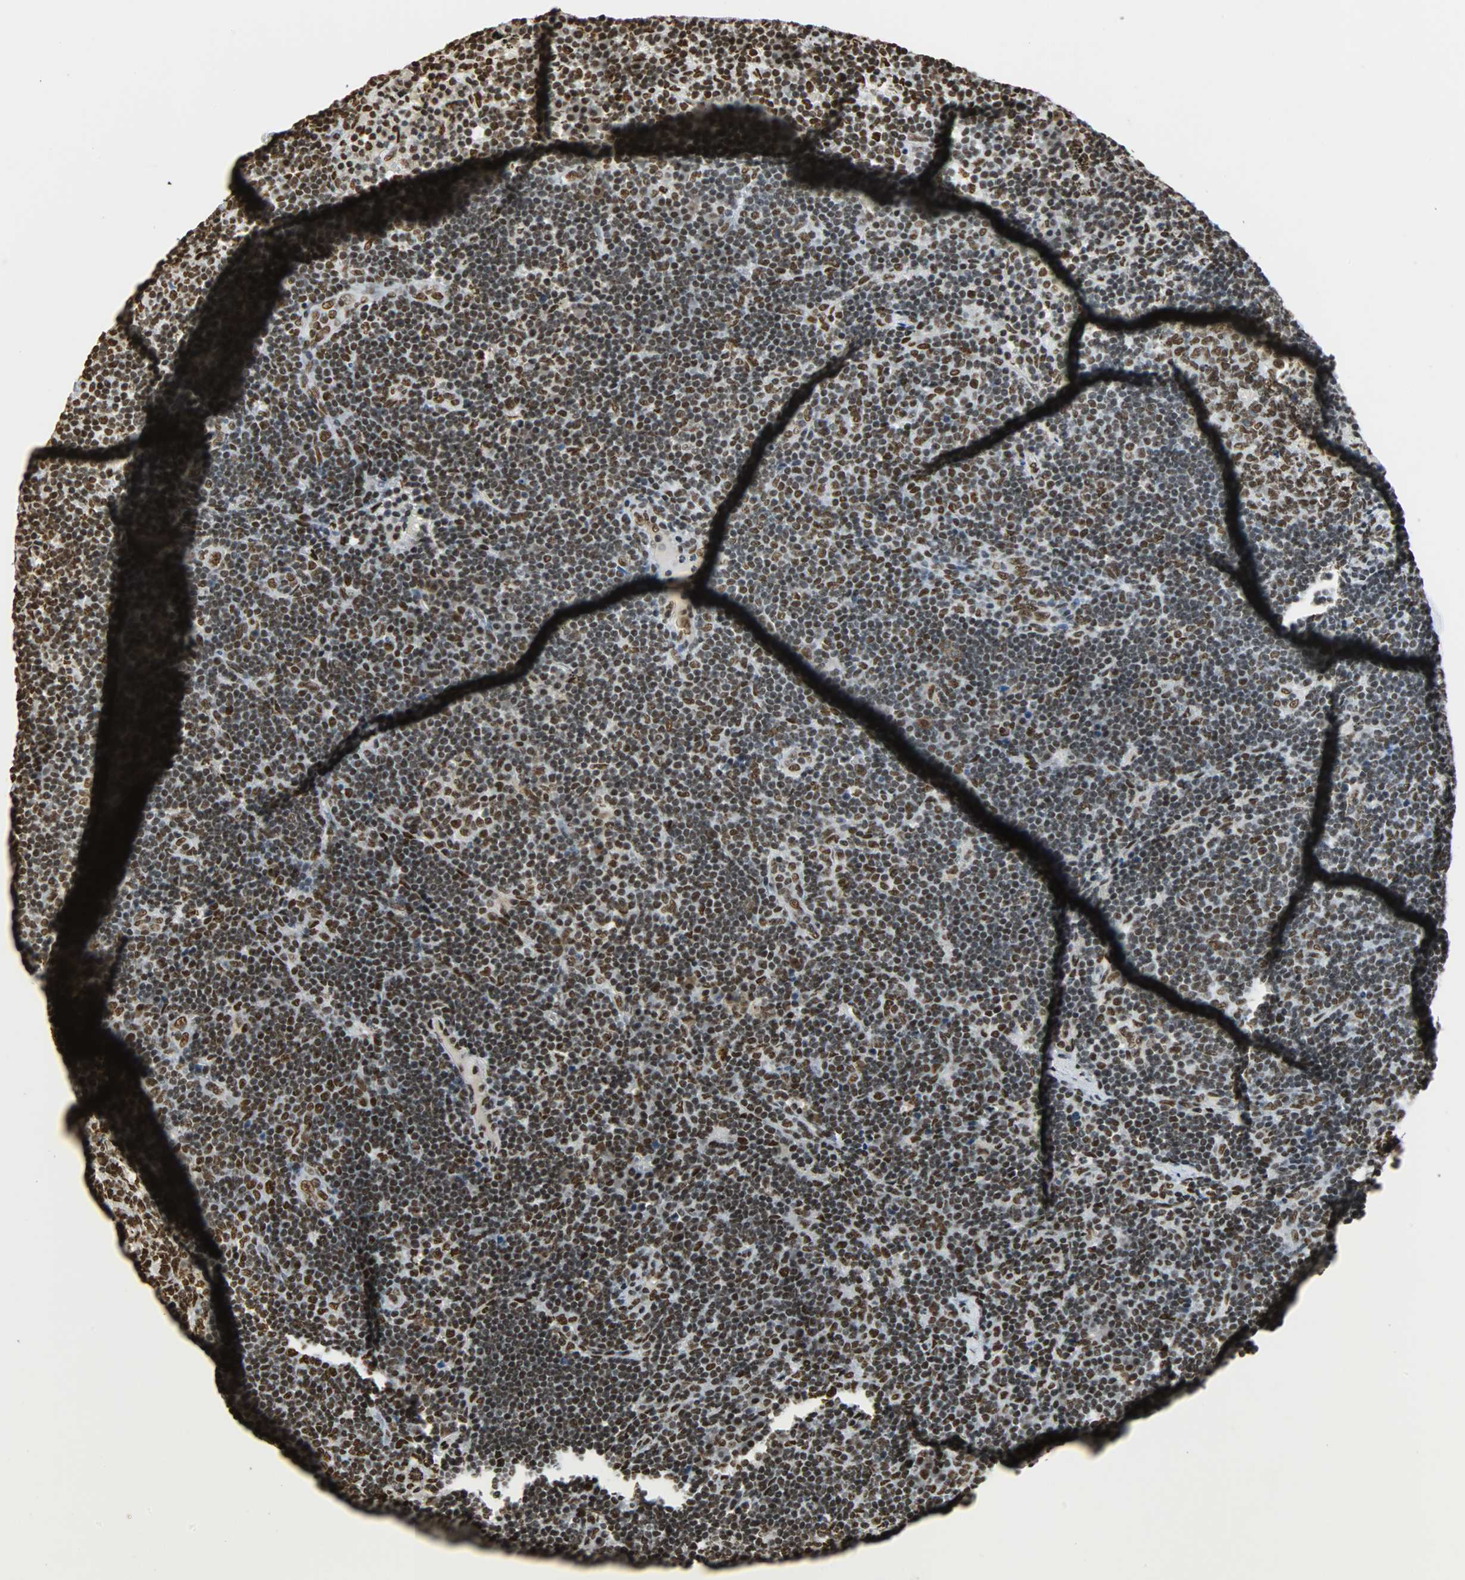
{"staining": {"intensity": "strong", "quantity": ">75%", "location": "nuclear"}, "tissue": "lymph node", "cell_type": "Germinal center cells", "image_type": "normal", "snomed": [{"axis": "morphology", "description": "Normal tissue, NOS"}, {"axis": "morphology", "description": "Squamous cell carcinoma, metastatic, NOS"}, {"axis": "topography", "description": "Lymph node"}], "caption": "Protein expression by immunohistochemistry demonstrates strong nuclear expression in about >75% of germinal center cells in benign lymph node. (DAB = brown stain, brightfield microscopy at high magnification).", "gene": "KHDRBS1", "patient": {"sex": "female", "age": 53}}